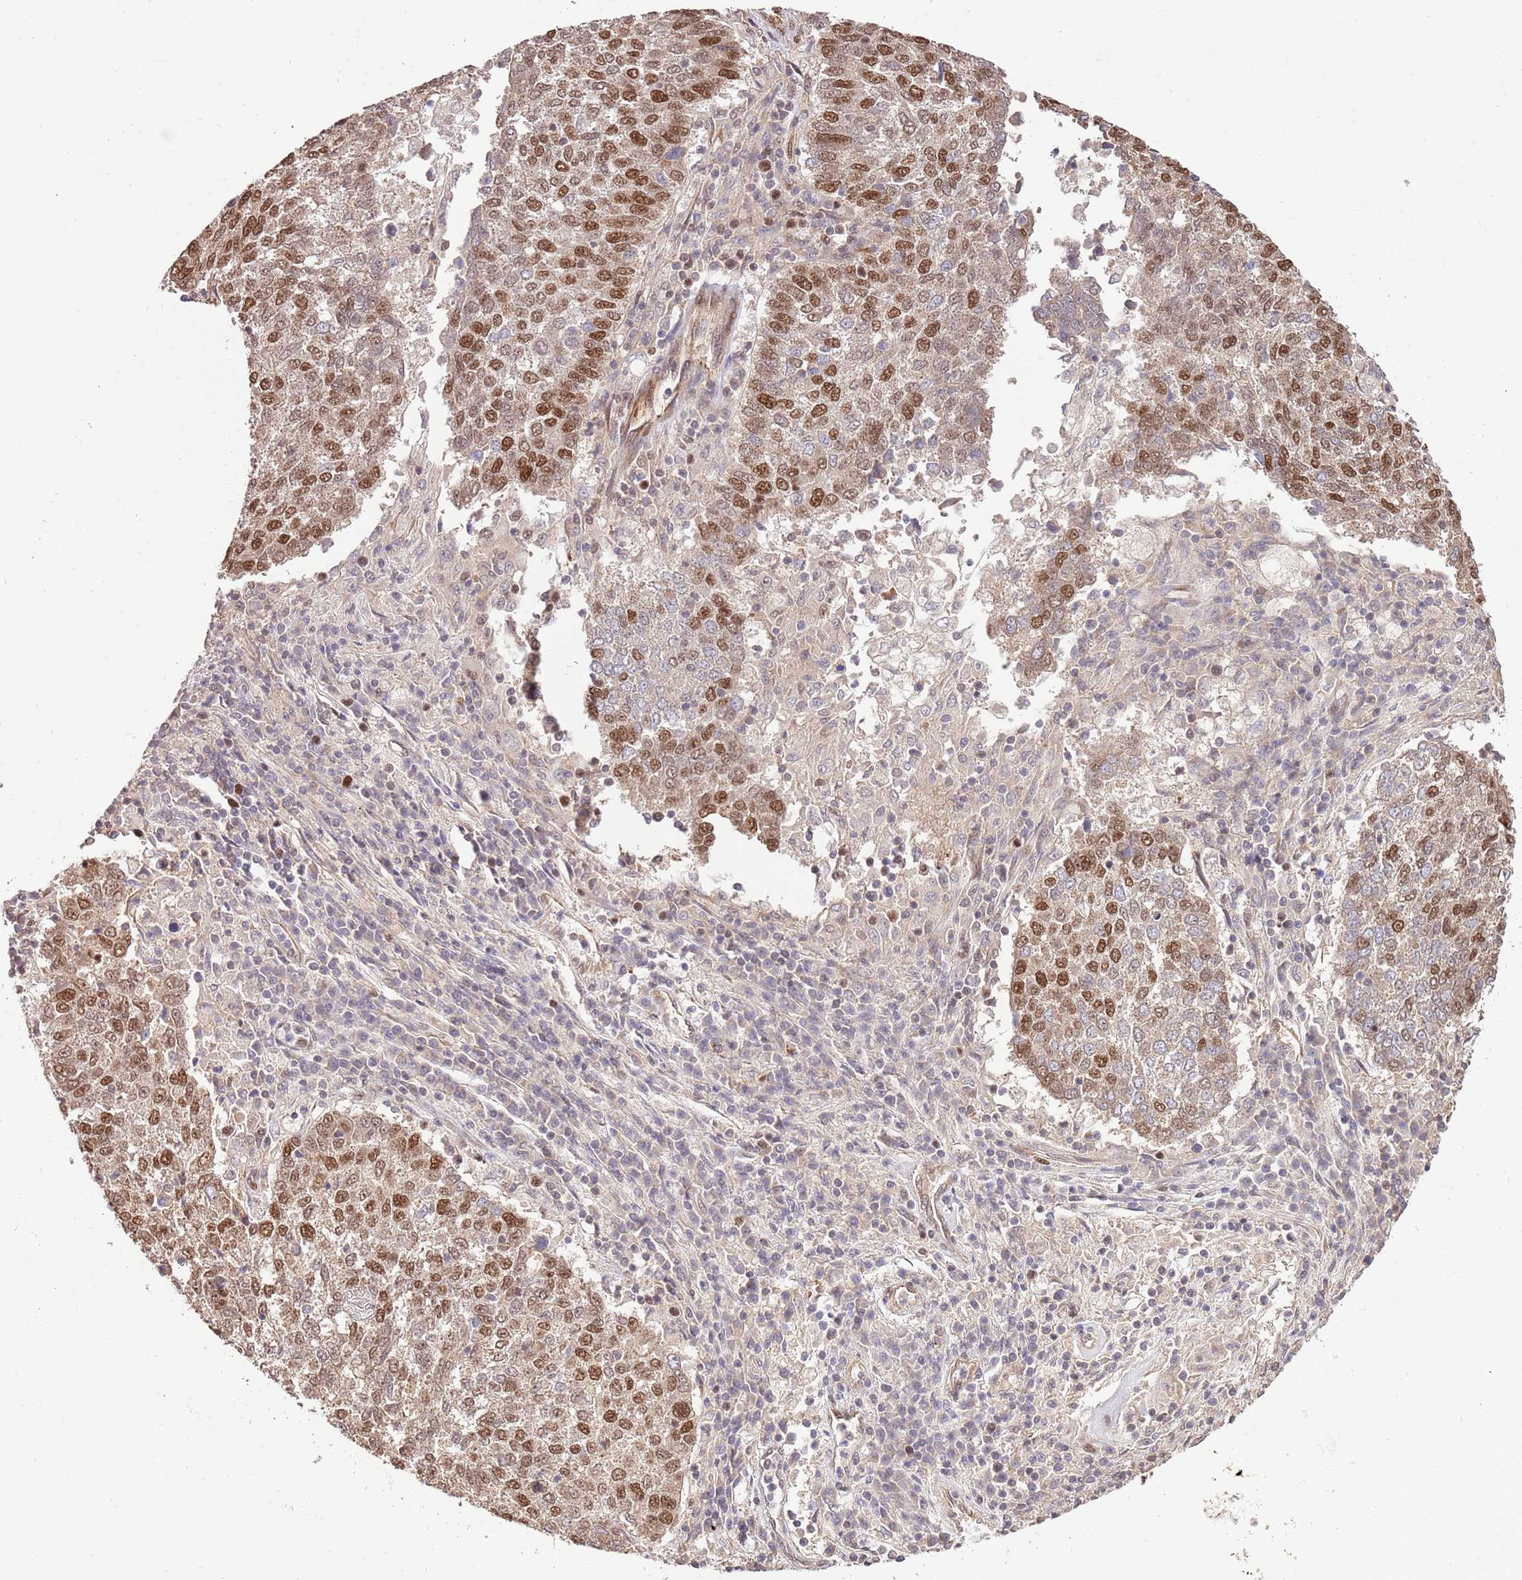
{"staining": {"intensity": "strong", "quantity": "25%-75%", "location": "nuclear"}, "tissue": "lung cancer", "cell_type": "Tumor cells", "image_type": "cancer", "snomed": [{"axis": "morphology", "description": "Squamous cell carcinoma, NOS"}, {"axis": "topography", "description": "Lung"}], "caption": "A histopathology image of lung squamous cell carcinoma stained for a protein shows strong nuclear brown staining in tumor cells.", "gene": "RIF1", "patient": {"sex": "male", "age": 73}}